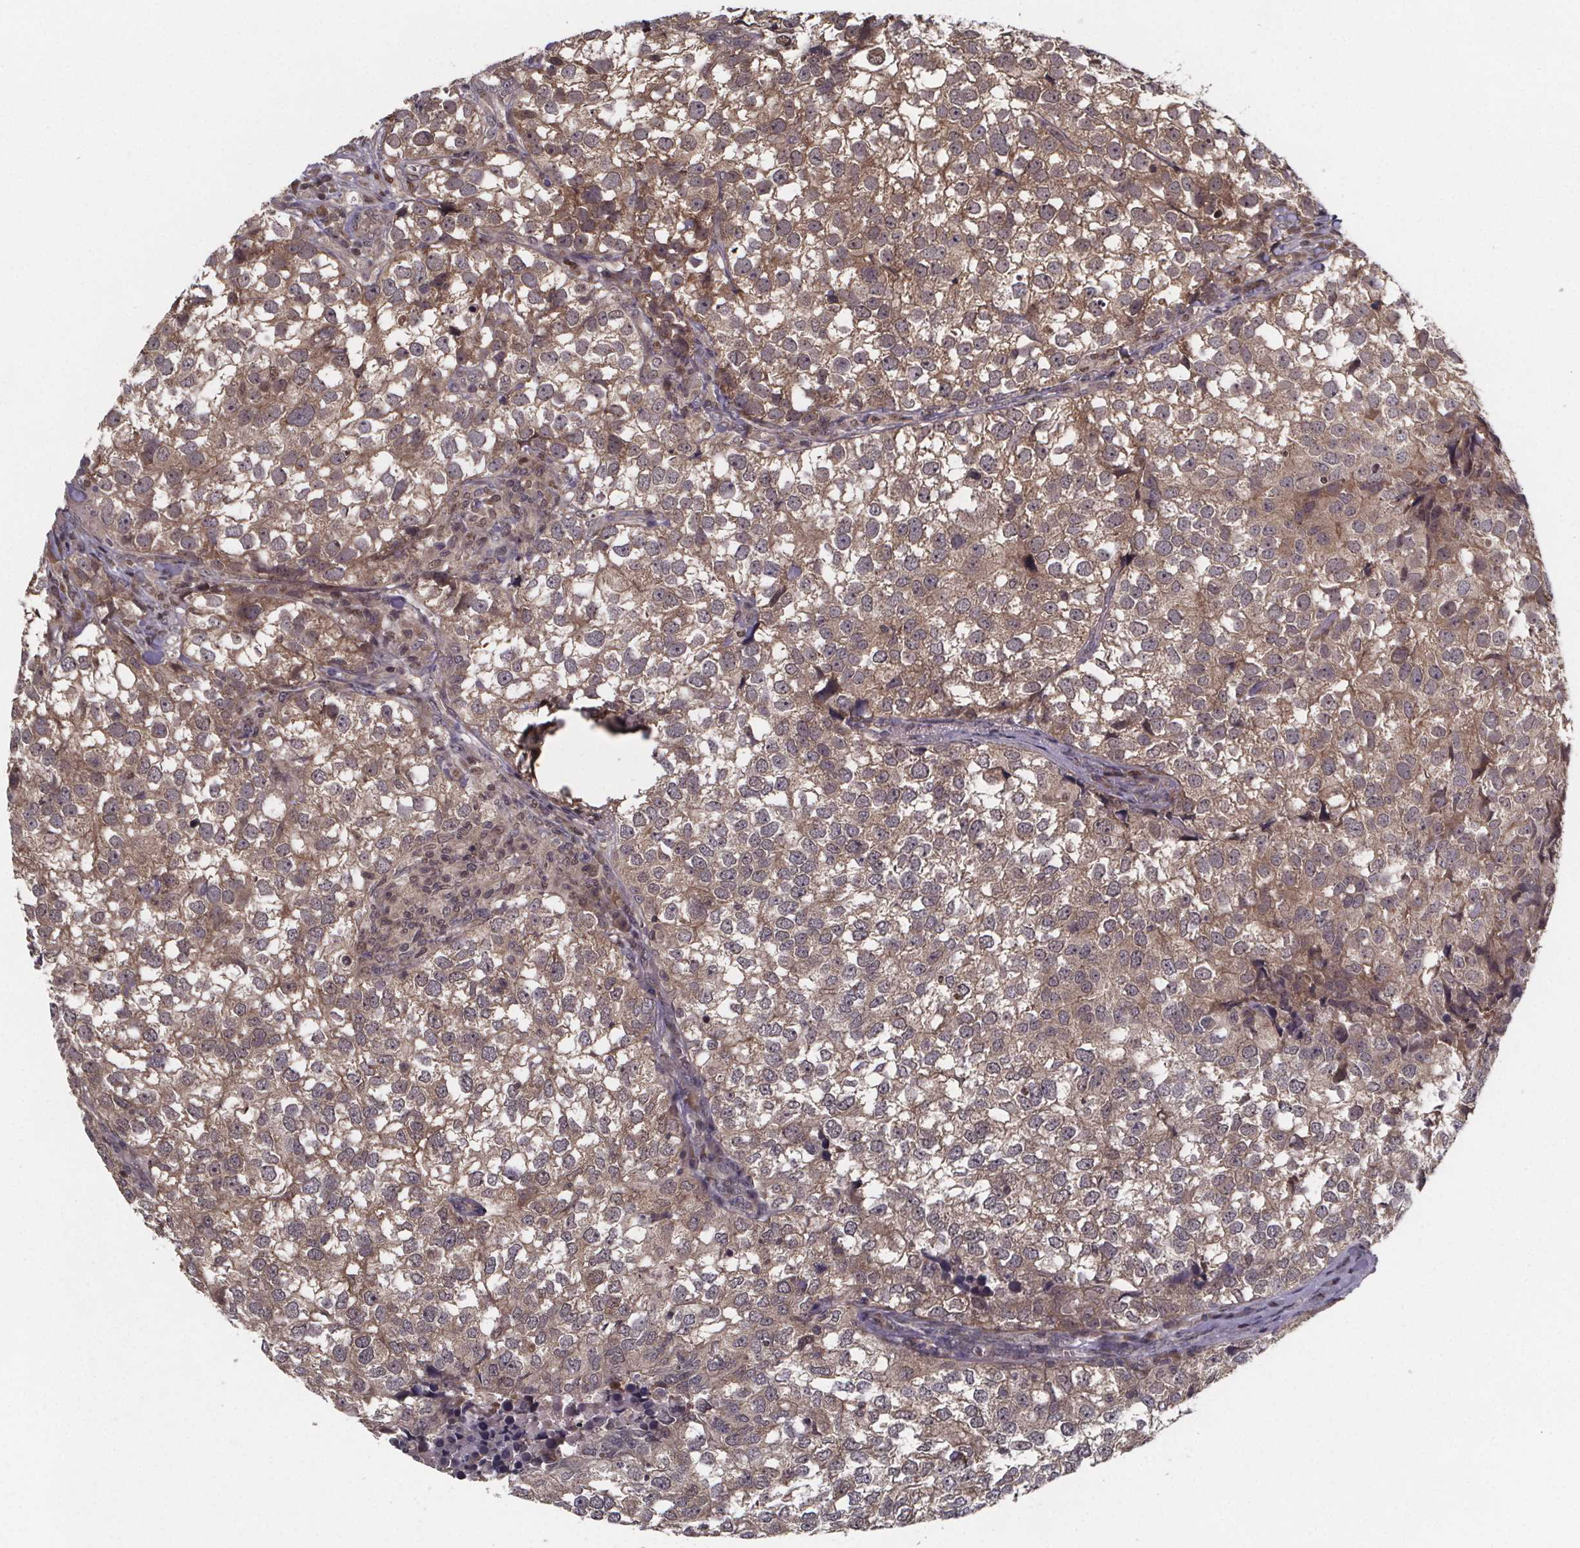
{"staining": {"intensity": "weak", "quantity": ">75%", "location": "cytoplasmic/membranous,nuclear"}, "tissue": "breast cancer", "cell_type": "Tumor cells", "image_type": "cancer", "snomed": [{"axis": "morphology", "description": "Duct carcinoma"}, {"axis": "topography", "description": "Breast"}], "caption": "DAB (3,3'-diaminobenzidine) immunohistochemical staining of breast cancer (intraductal carcinoma) displays weak cytoplasmic/membranous and nuclear protein positivity in approximately >75% of tumor cells. Immunohistochemistry stains the protein of interest in brown and the nuclei are stained blue.", "gene": "FN3KRP", "patient": {"sex": "female", "age": 30}}